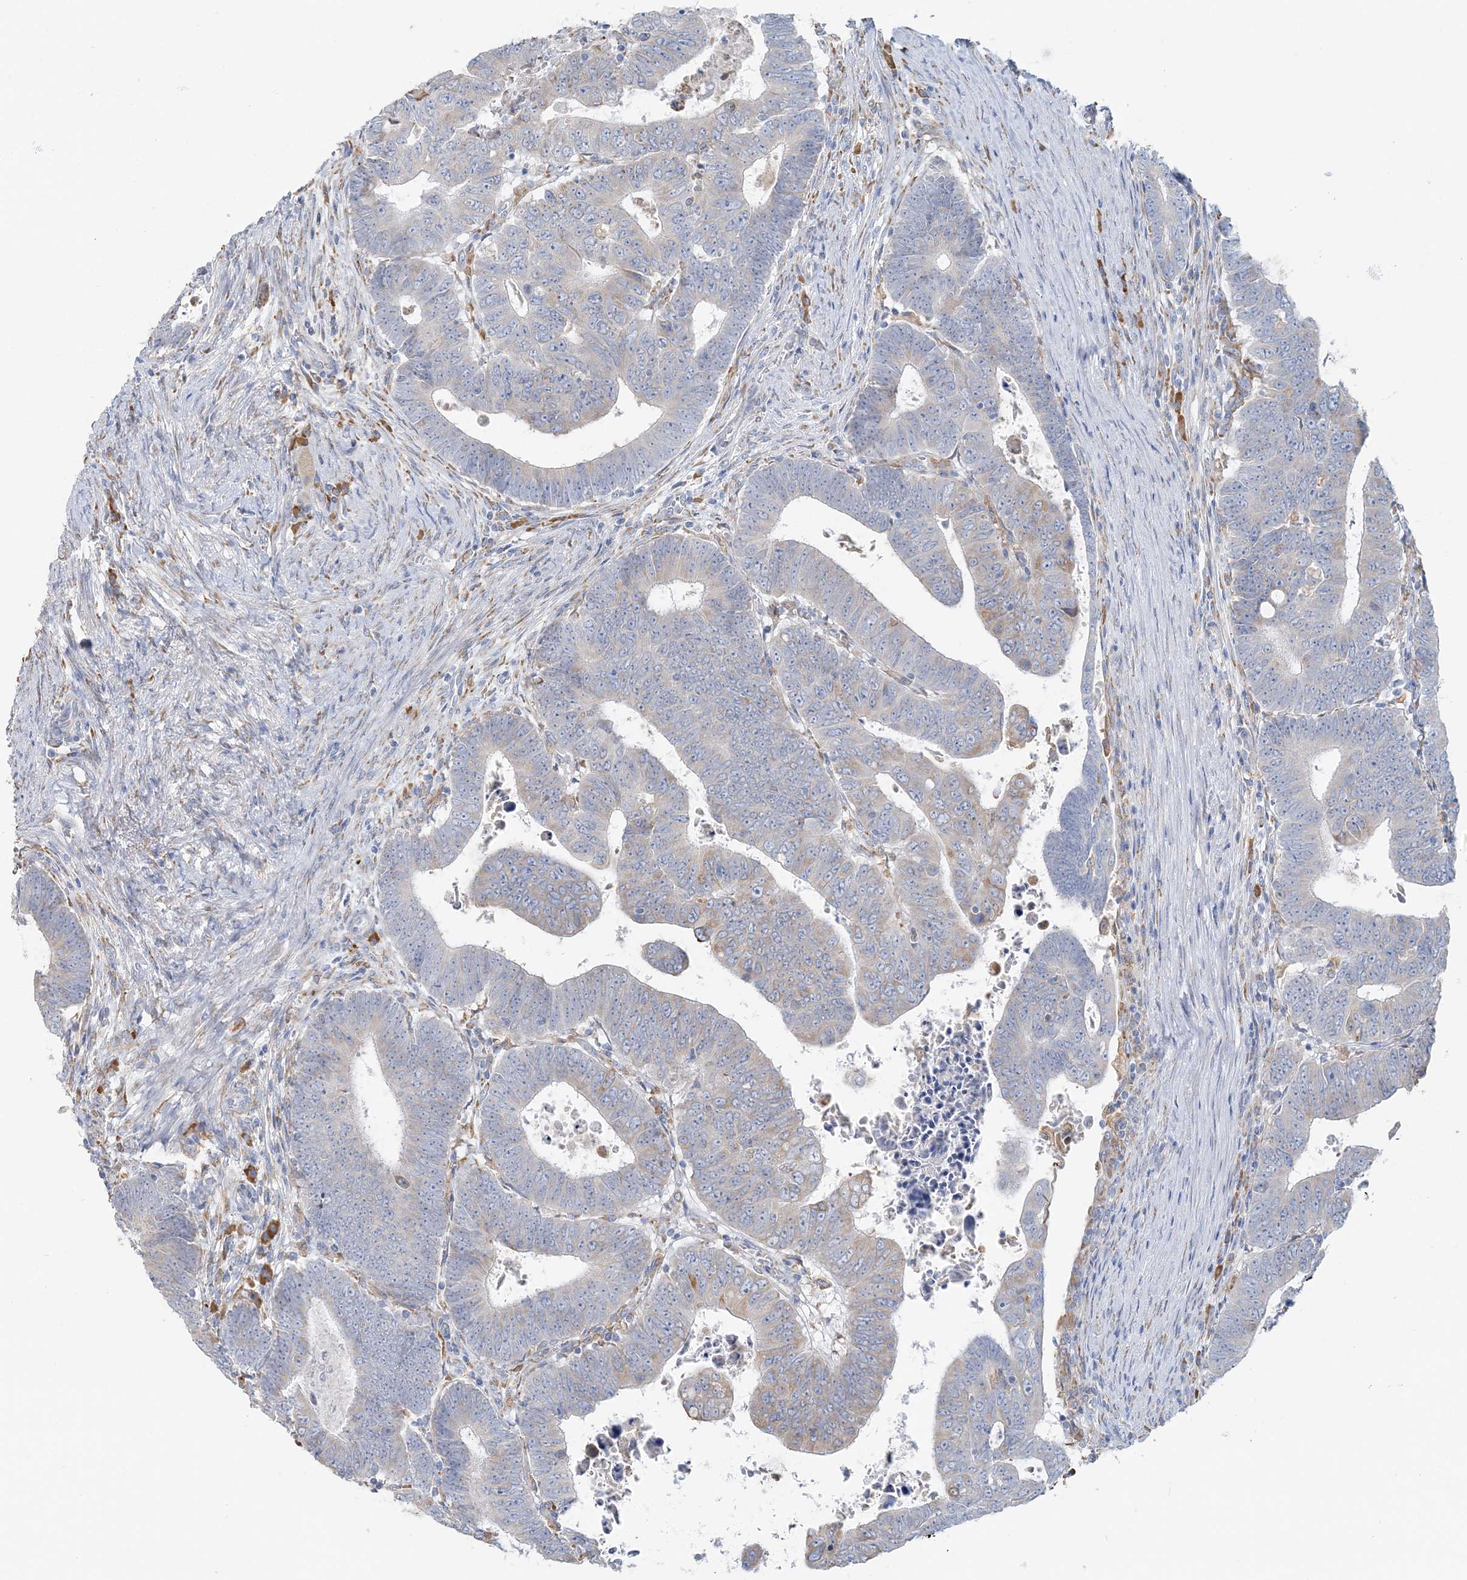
{"staining": {"intensity": "weak", "quantity": "<25%", "location": "cytoplasmic/membranous"}, "tissue": "colorectal cancer", "cell_type": "Tumor cells", "image_type": "cancer", "snomed": [{"axis": "morphology", "description": "Normal tissue, NOS"}, {"axis": "morphology", "description": "Adenocarcinoma, NOS"}, {"axis": "topography", "description": "Rectum"}], "caption": "The image exhibits no staining of tumor cells in colorectal cancer.", "gene": "TBC1D5", "patient": {"sex": "female", "age": 65}}